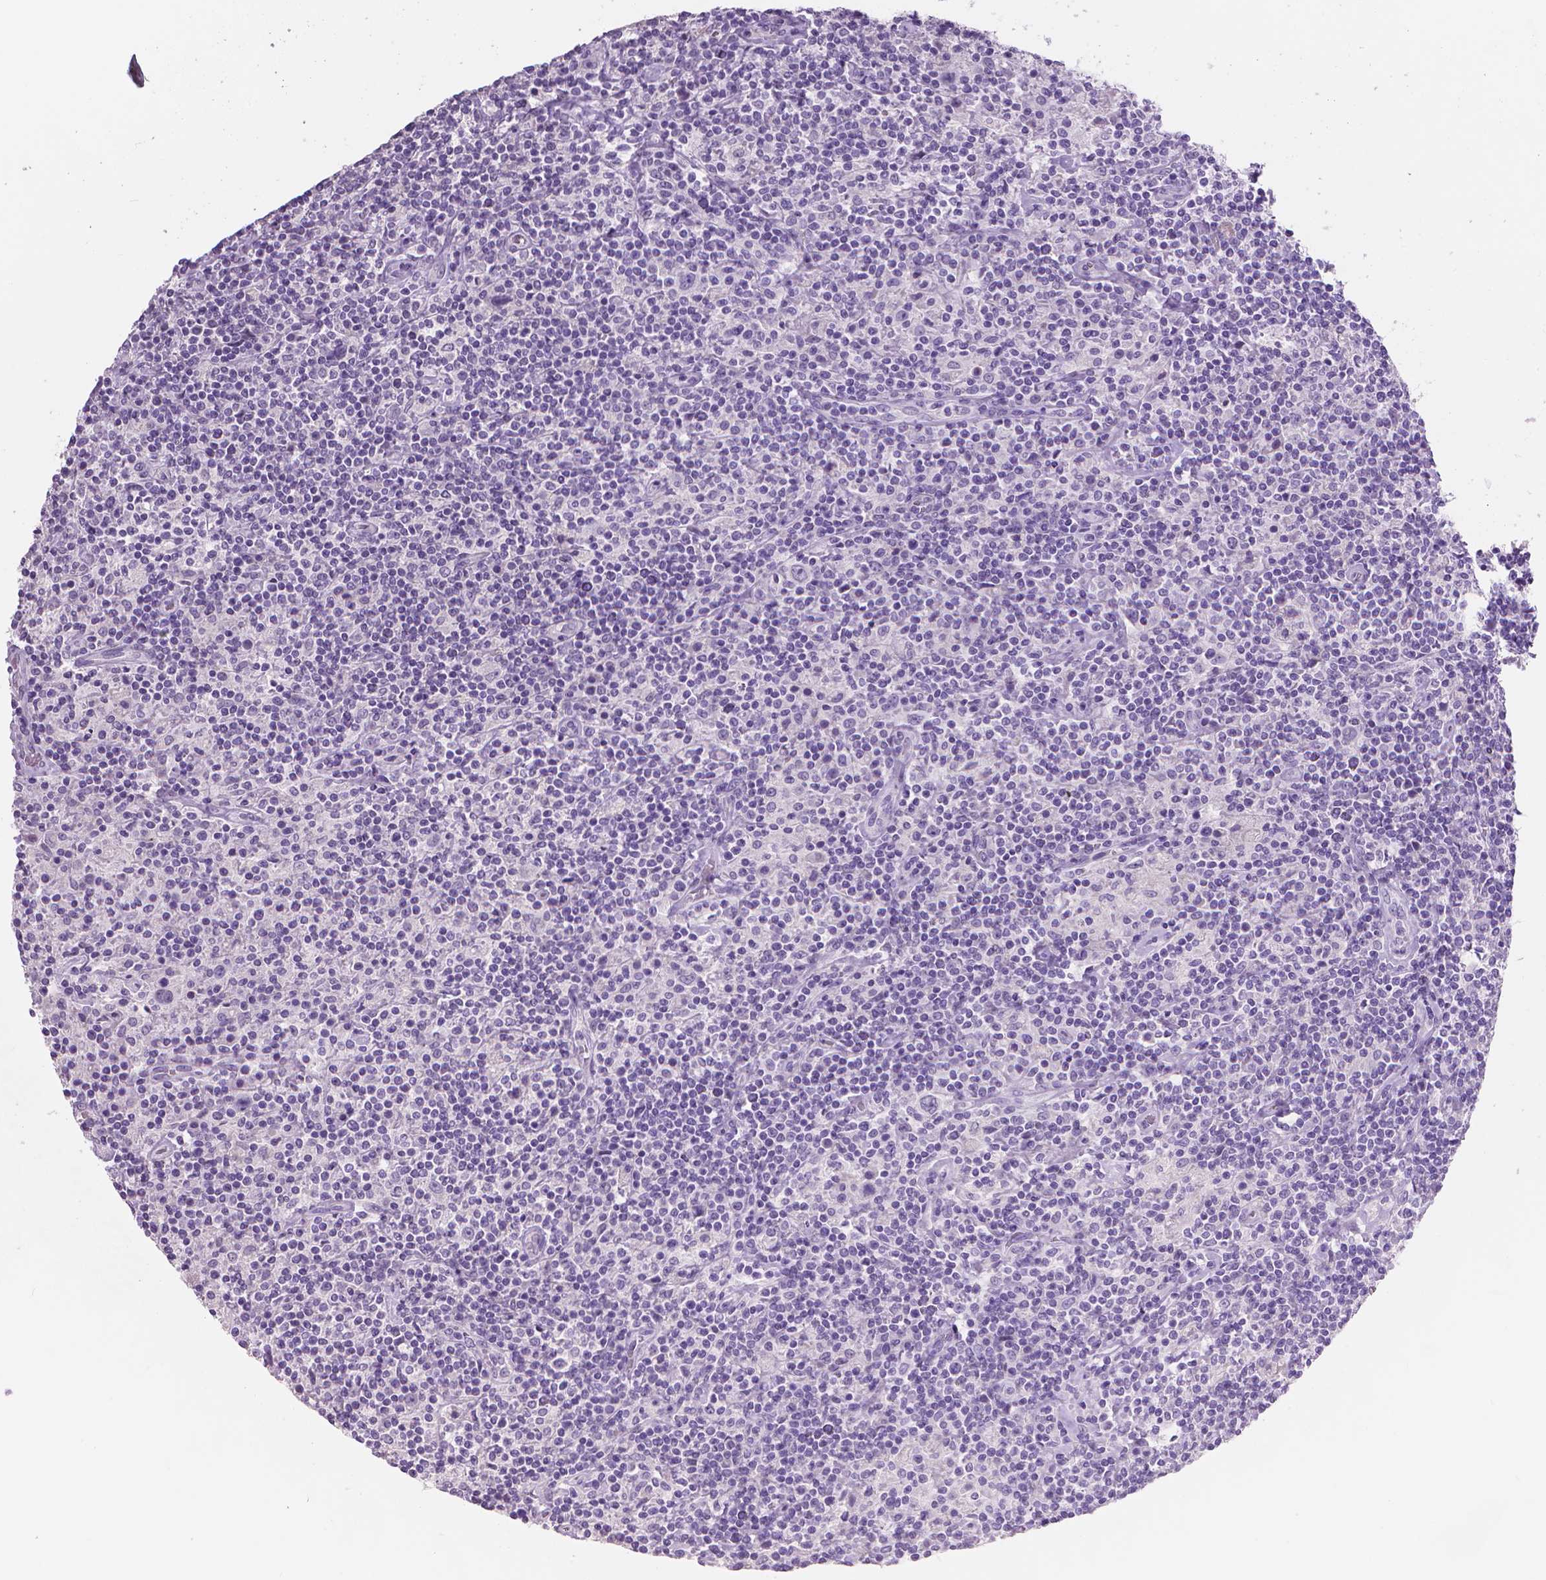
{"staining": {"intensity": "negative", "quantity": "none", "location": "none"}, "tissue": "lymphoma", "cell_type": "Tumor cells", "image_type": "cancer", "snomed": [{"axis": "morphology", "description": "Hodgkin's disease, NOS"}, {"axis": "topography", "description": "Lymph node"}], "caption": "The photomicrograph demonstrates no staining of tumor cells in lymphoma.", "gene": "TNNI2", "patient": {"sex": "male", "age": 70}}